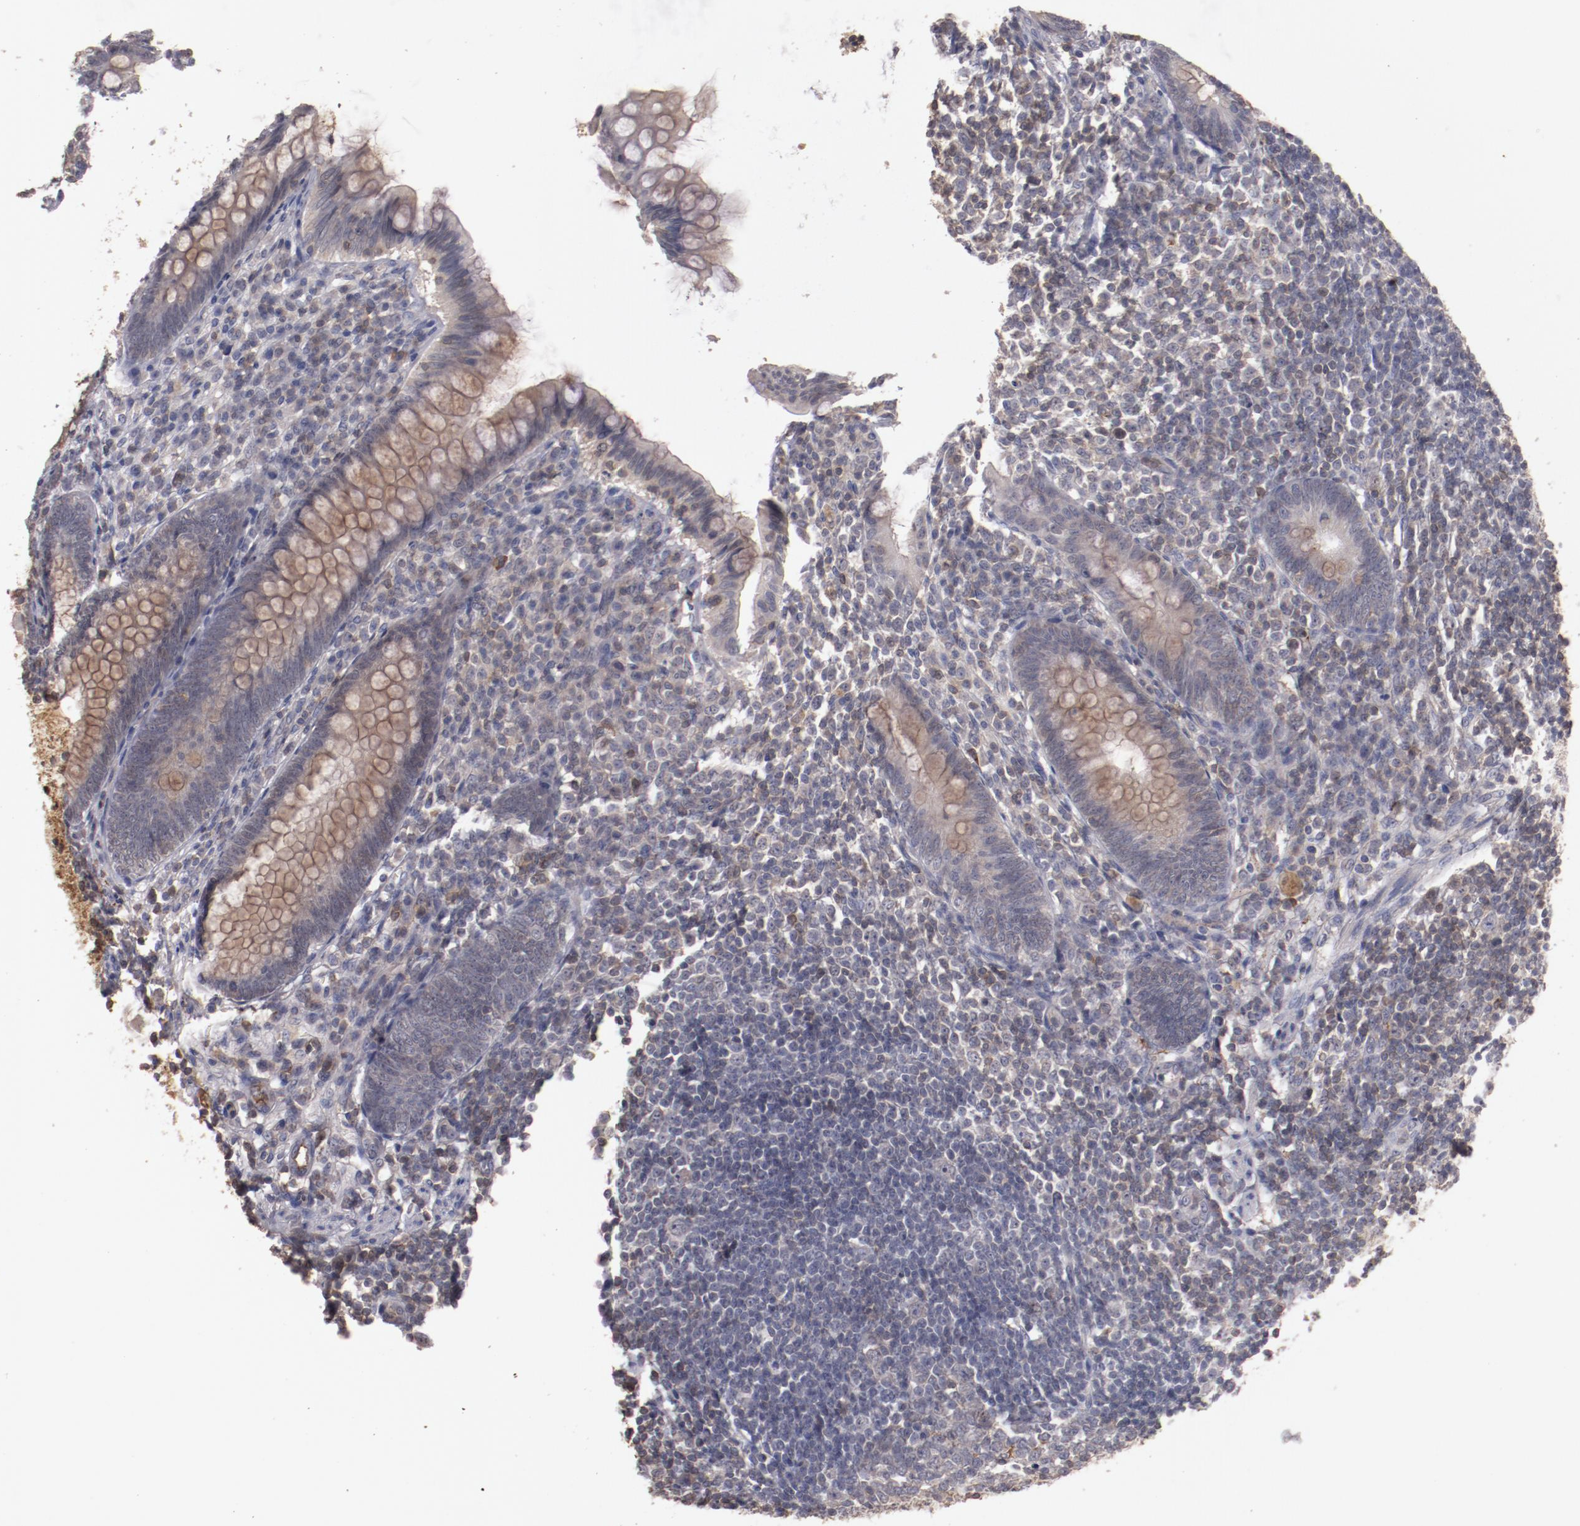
{"staining": {"intensity": "weak", "quantity": ">75%", "location": "cytoplasmic/membranous"}, "tissue": "appendix", "cell_type": "Glandular cells", "image_type": "normal", "snomed": [{"axis": "morphology", "description": "Normal tissue, NOS"}, {"axis": "topography", "description": "Appendix"}], "caption": "Immunohistochemical staining of normal appendix displays >75% levels of weak cytoplasmic/membranous protein staining in about >75% of glandular cells.", "gene": "MBL2", "patient": {"sex": "female", "age": 66}}